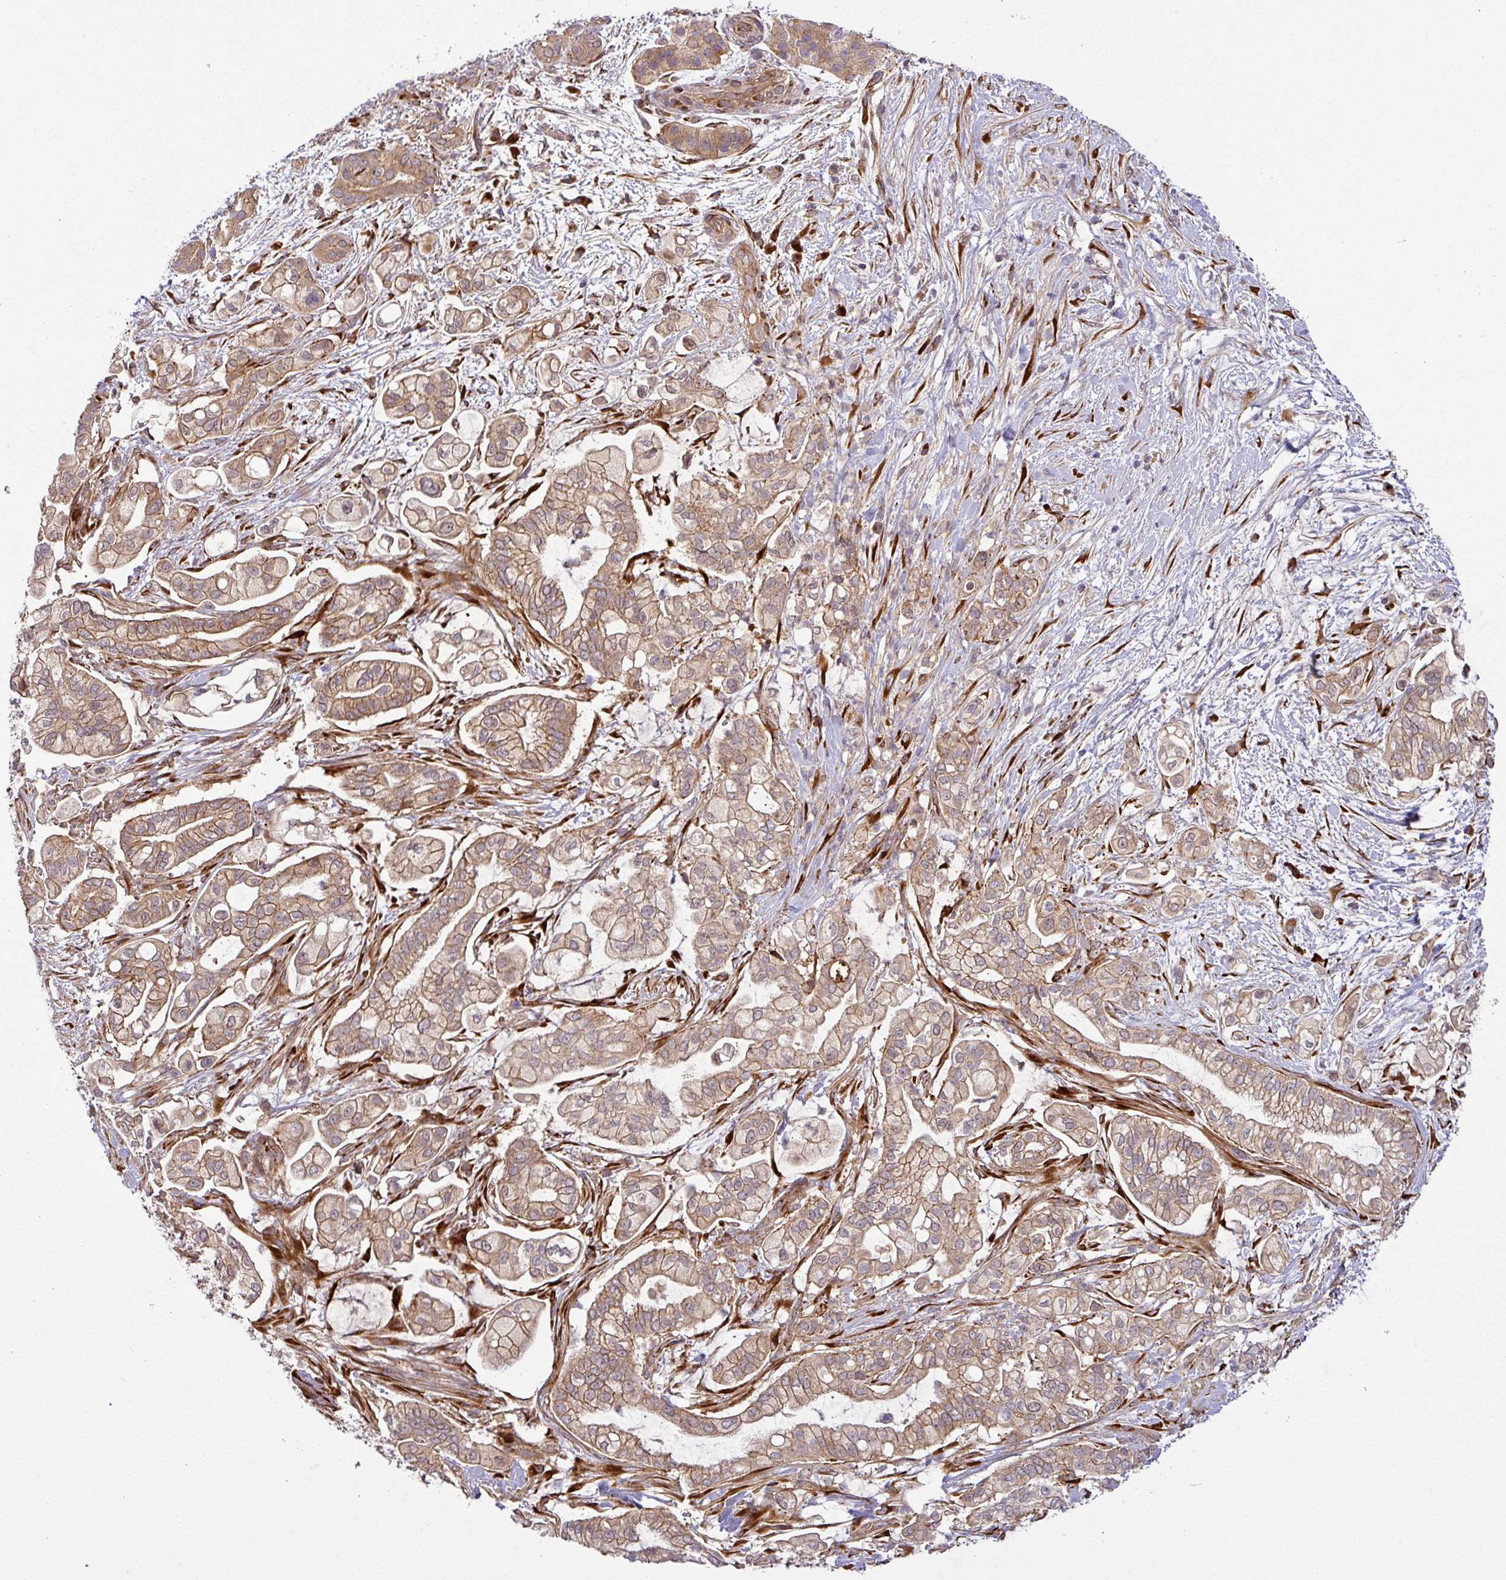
{"staining": {"intensity": "moderate", "quantity": ">75%", "location": "cytoplasmic/membranous"}, "tissue": "pancreatic cancer", "cell_type": "Tumor cells", "image_type": "cancer", "snomed": [{"axis": "morphology", "description": "Adenocarcinoma, NOS"}, {"axis": "topography", "description": "Pancreas"}], "caption": "Immunohistochemical staining of human adenocarcinoma (pancreatic) reveals medium levels of moderate cytoplasmic/membranous expression in about >75% of tumor cells.", "gene": "ART1", "patient": {"sex": "female", "age": 69}}